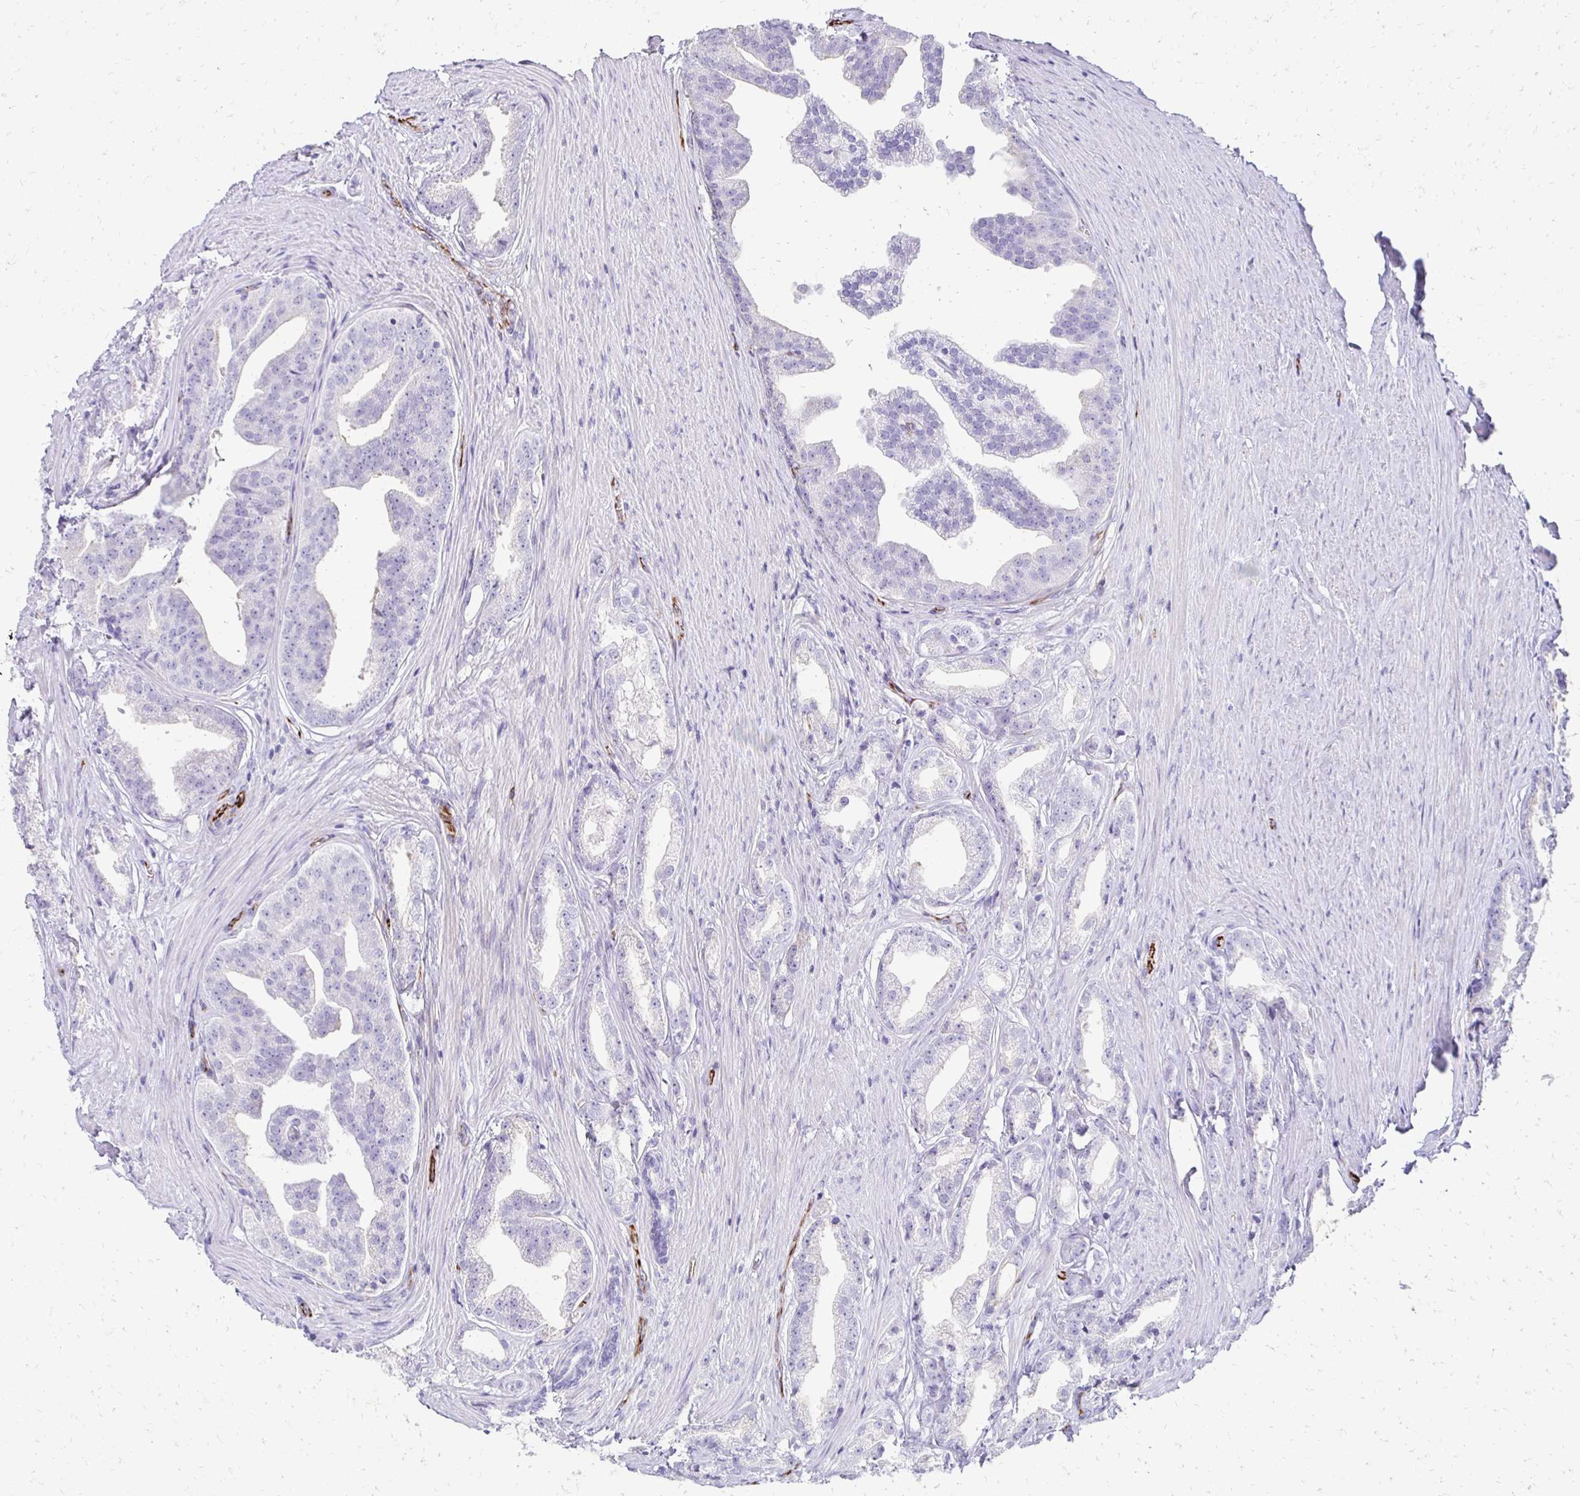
{"staining": {"intensity": "negative", "quantity": "none", "location": "none"}, "tissue": "prostate cancer", "cell_type": "Tumor cells", "image_type": "cancer", "snomed": [{"axis": "morphology", "description": "Adenocarcinoma, Low grade"}, {"axis": "topography", "description": "Prostate"}], "caption": "Histopathology image shows no protein positivity in tumor cells of prostate low-grade adenocarcinoma tissue.", "gene": "TMEM54", "patient": {"sex": "male", "age": 65}}